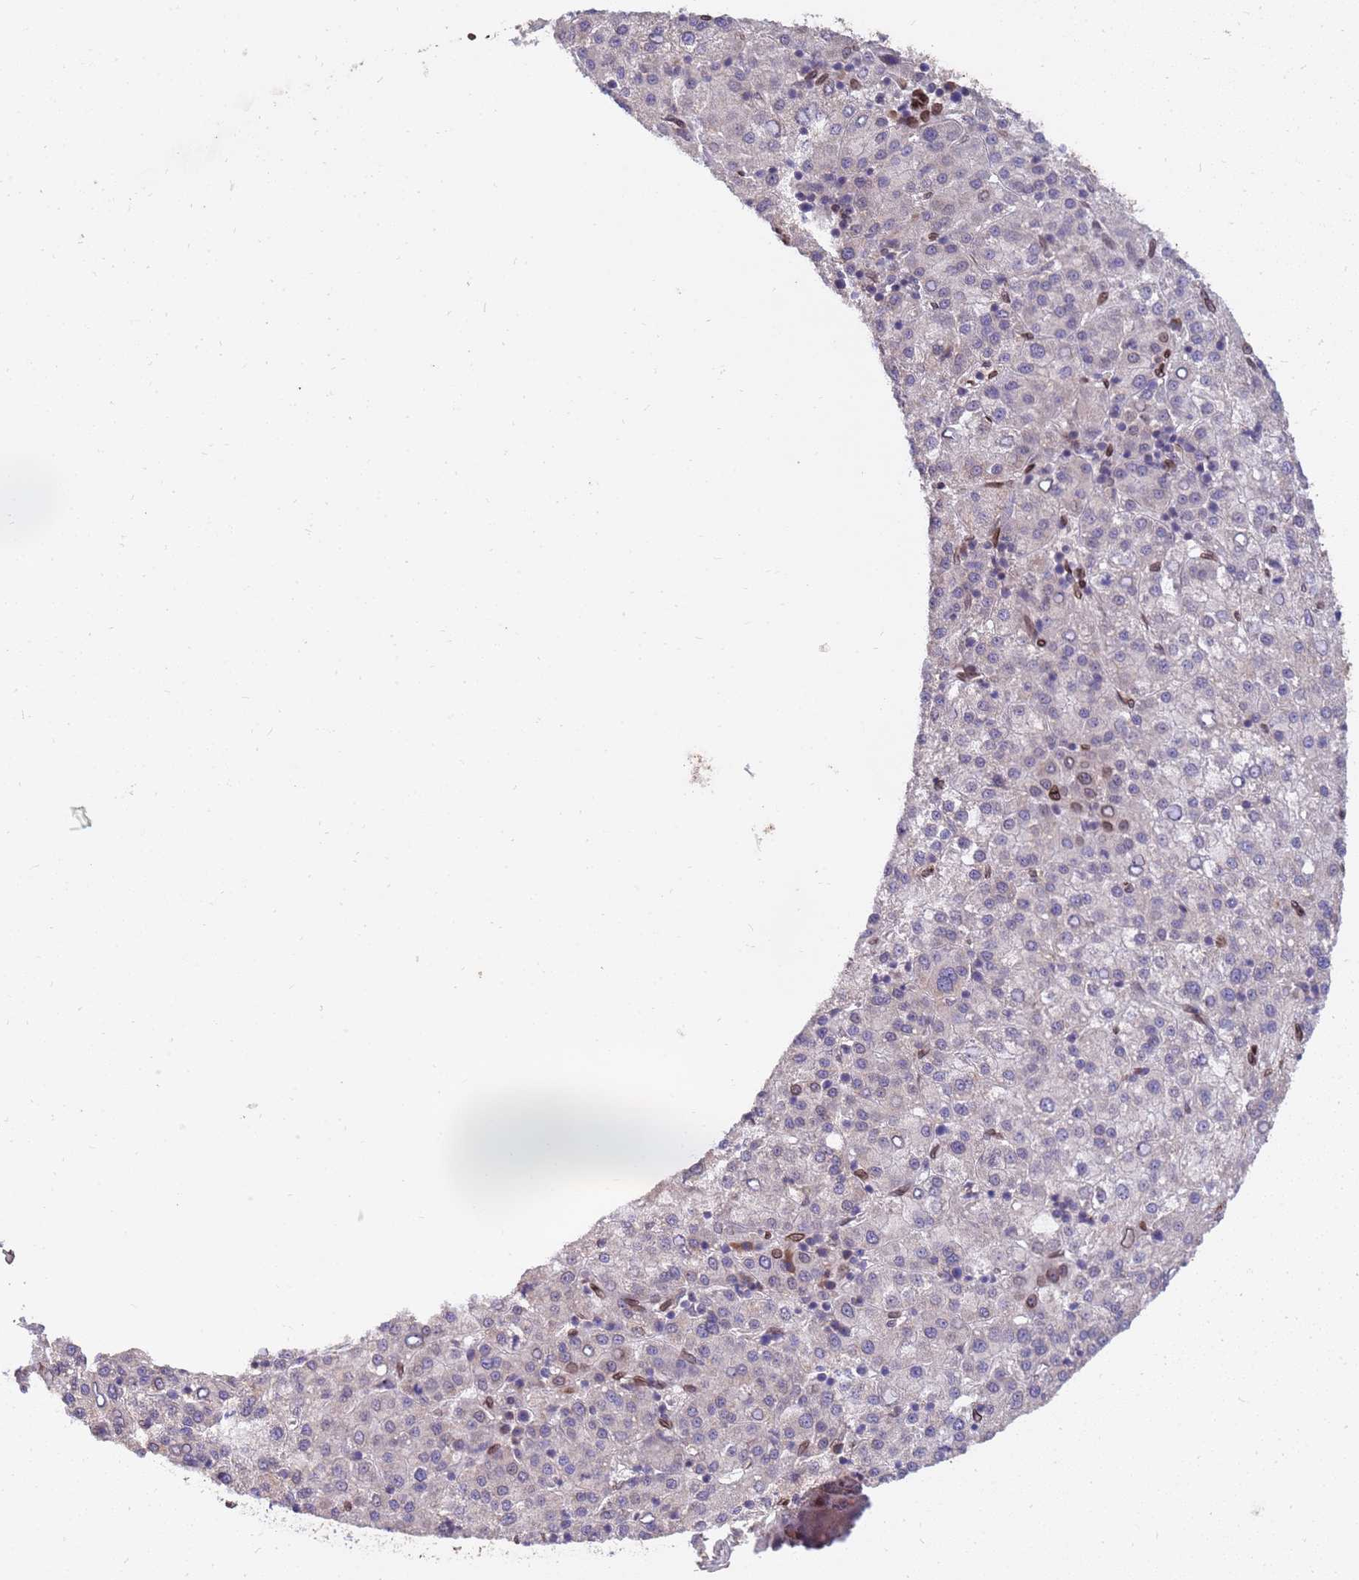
{"staining": {"intensity": "negative", "quantity": "none", "location": "none"}, "tissue": "liver cancer", "cell_type": "Tumor cells", "image_type": "cancer", "snomed": [{"axis": "morphology", "description": "Carcinoma, Hepatocellular, NOS"}, {"axis": "topography", "description": "Liver"}], "caption": "Photomicrograph shows no protein positivity in tumor cells of liver cancer (hepatocellular carcinoma) tissue.", "gene": "GPR135", "patient": {"sex": "female", "age": 58}}